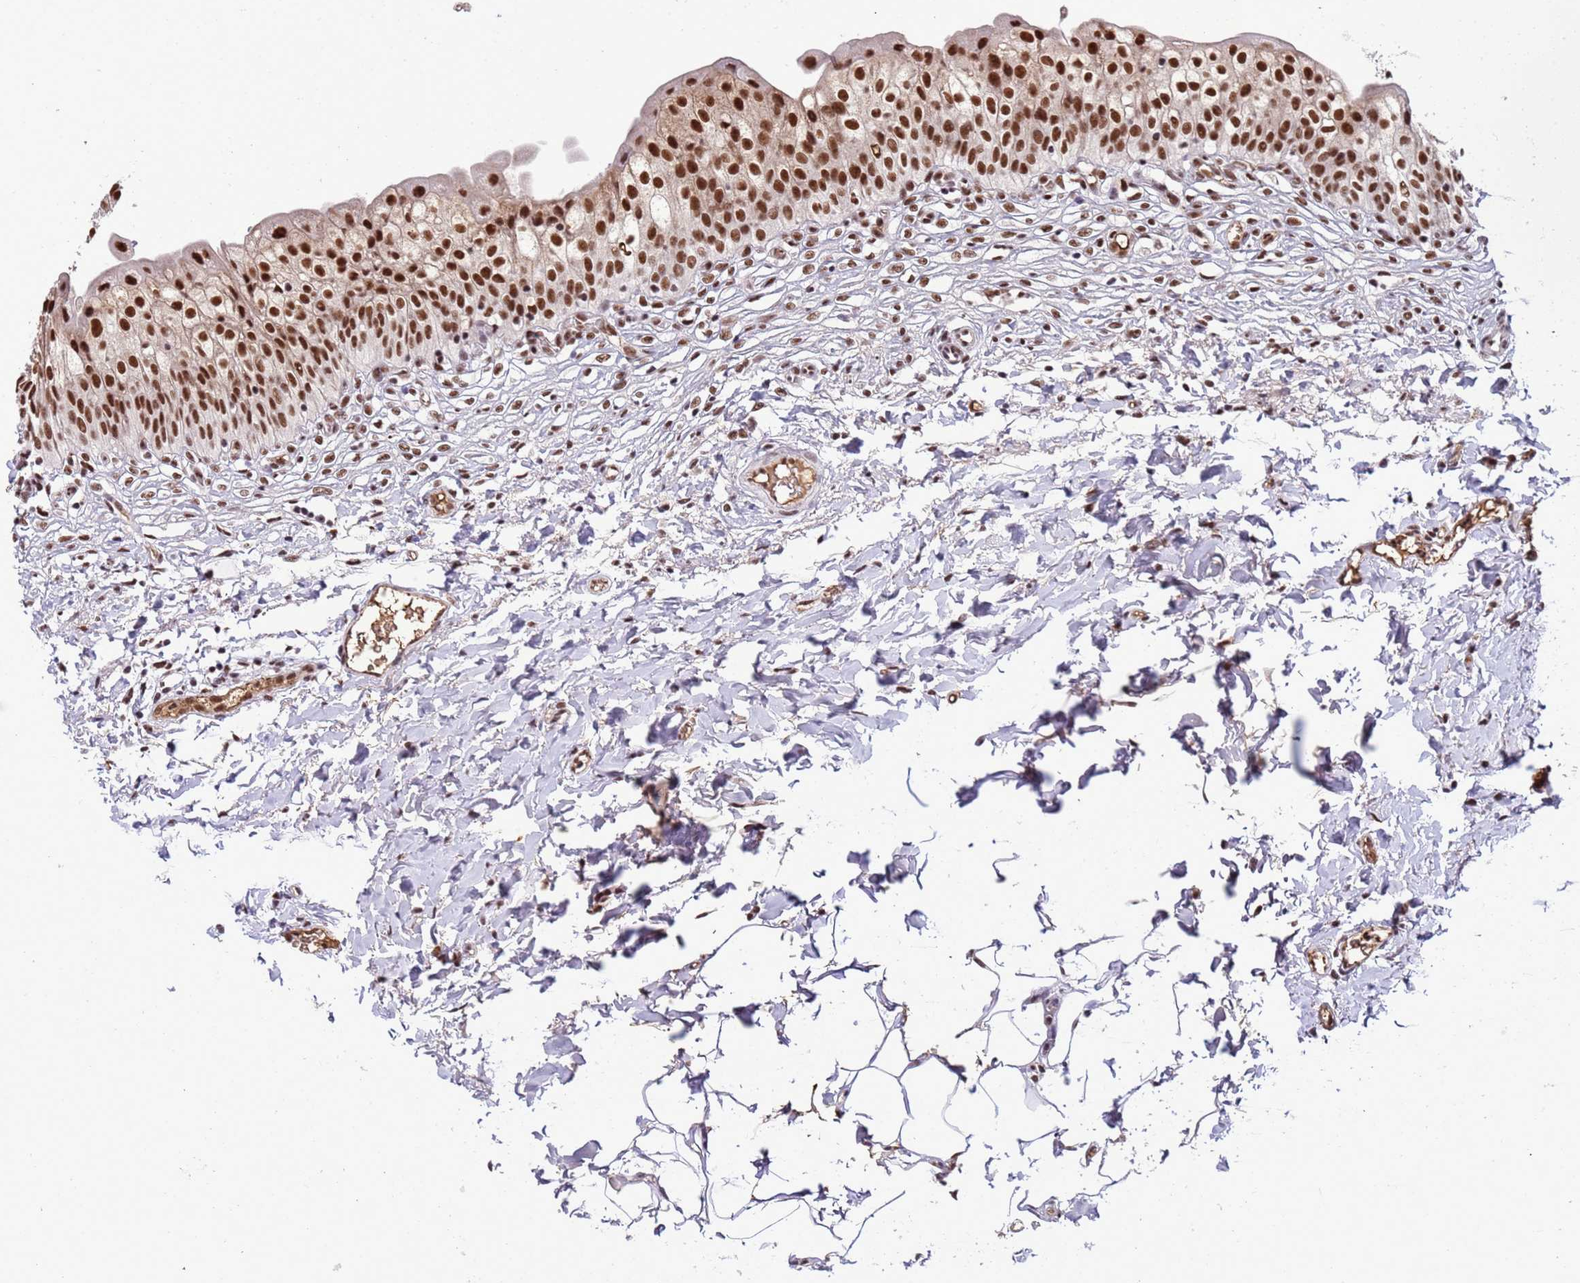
{"staining": {"intensity": "strong", "quantity": ">75%", "location": "nuclear"}, "tissue": "urinary bladder", "cell_type": "Urothelial cells", "image_type": "normal", "snomed": [{"axis": "morphology", "description": "Normal tissue, NOS"}, {"axis": "topography", "description": "Urinary bladder"}], "caption": "Normal urinary bladder was stained to show a protein in brown. There is high levels of strong nuclear expression in about >75% of urothelial cells.", "gene": "SRRT", "patient": {"sex": "male", "age": 55}}